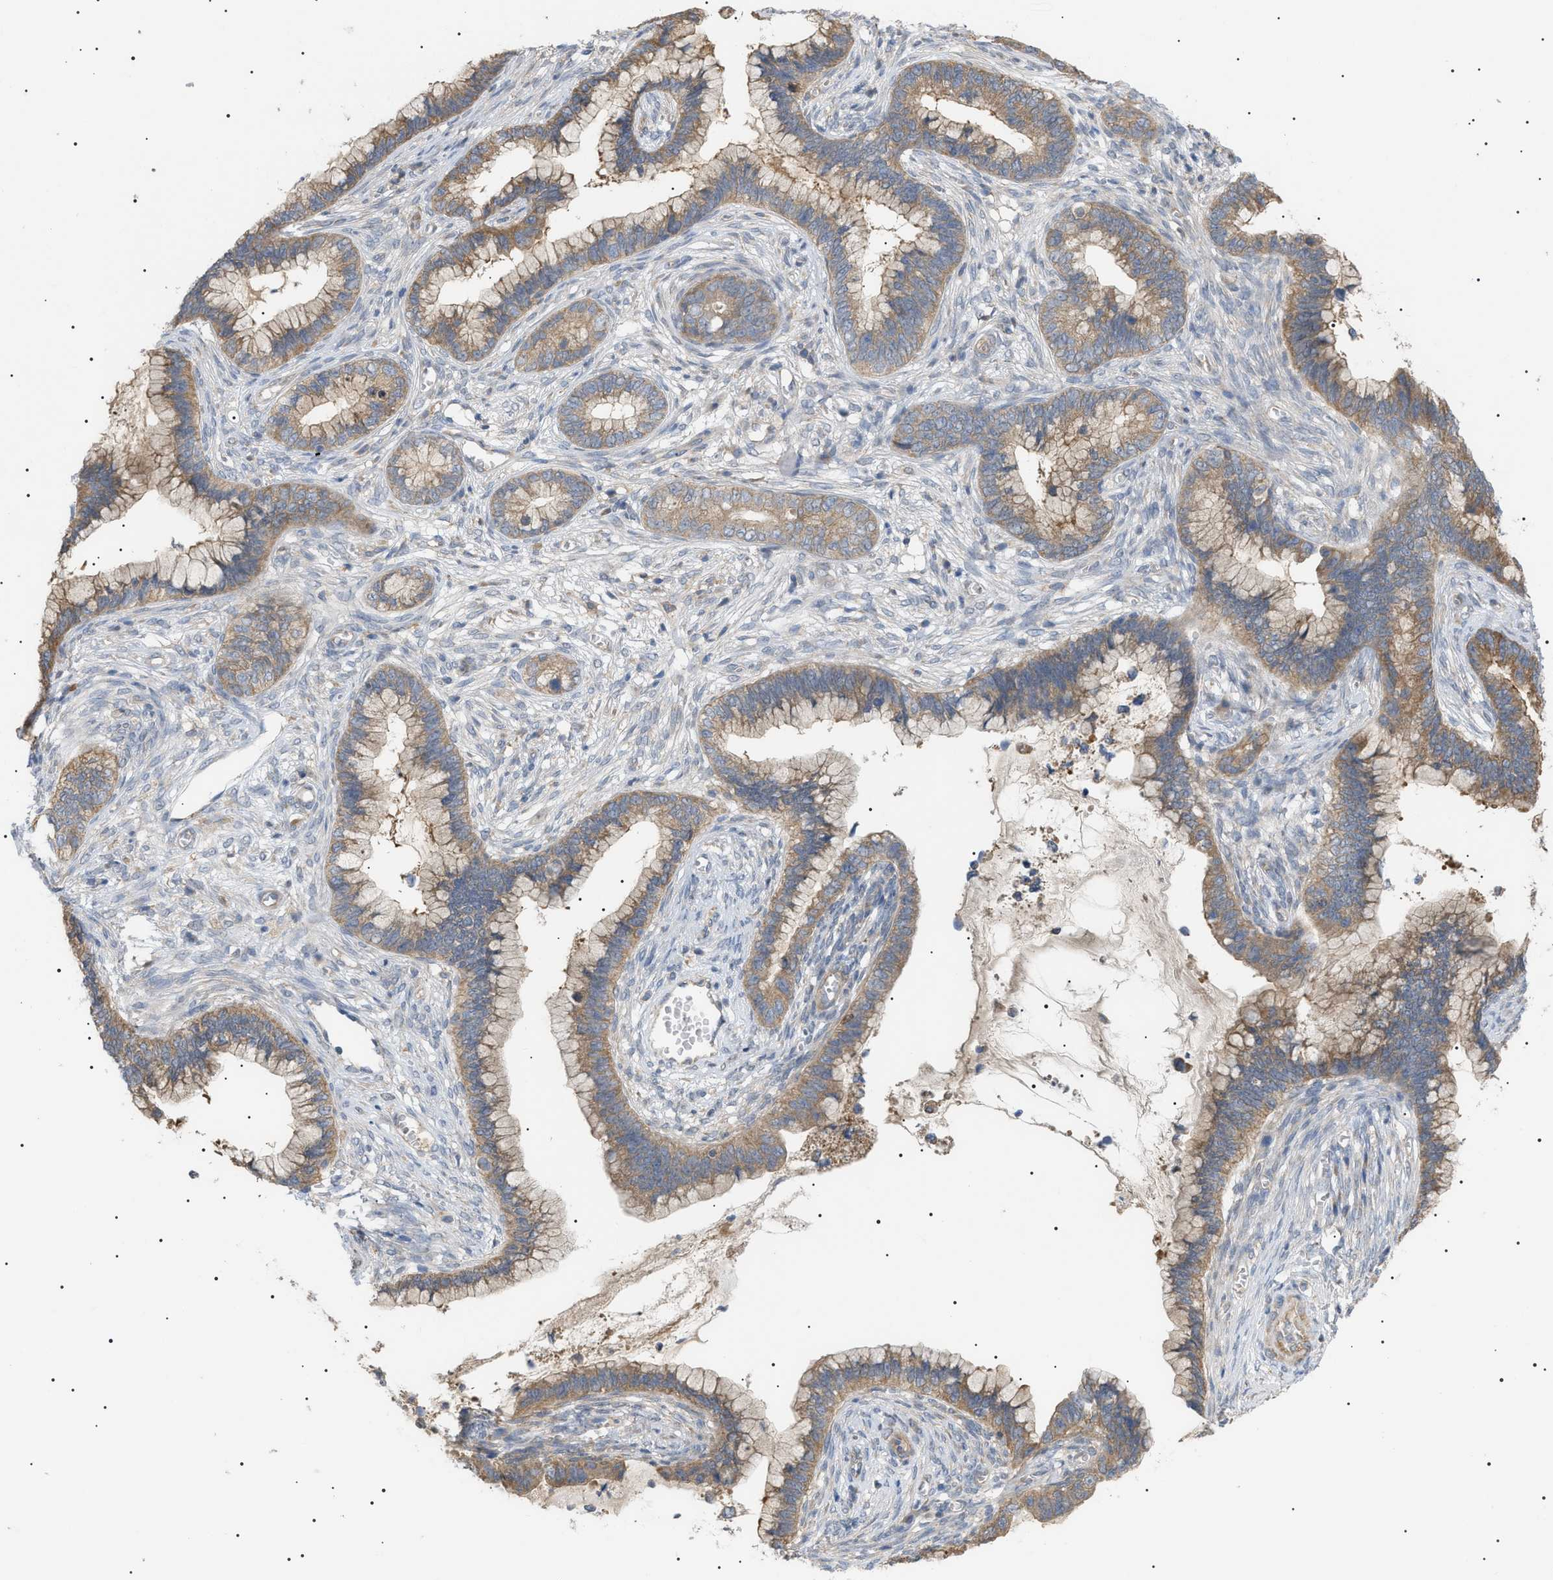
{"staining": {"intensity": "weak", "quantity": ">75%", "location": "cytoplasmic/membranous"}, "tissue": "cervical cancer", "cell_type": "Tumor cells", "image_type": "cancer", "snomed": [{"axis": "morphology", "description": "Adenocarcinoma, NOS"}, {"axis": "topography", "description": "Cervix"}], "caption": "The histopathology image reveals staining of cervical cancer, revealing weak cytoplasmic/membranous protein expression (brown color) within tumor cells.", "gene": "IRS2", "patient": {"sex": "female", "age": 44}}